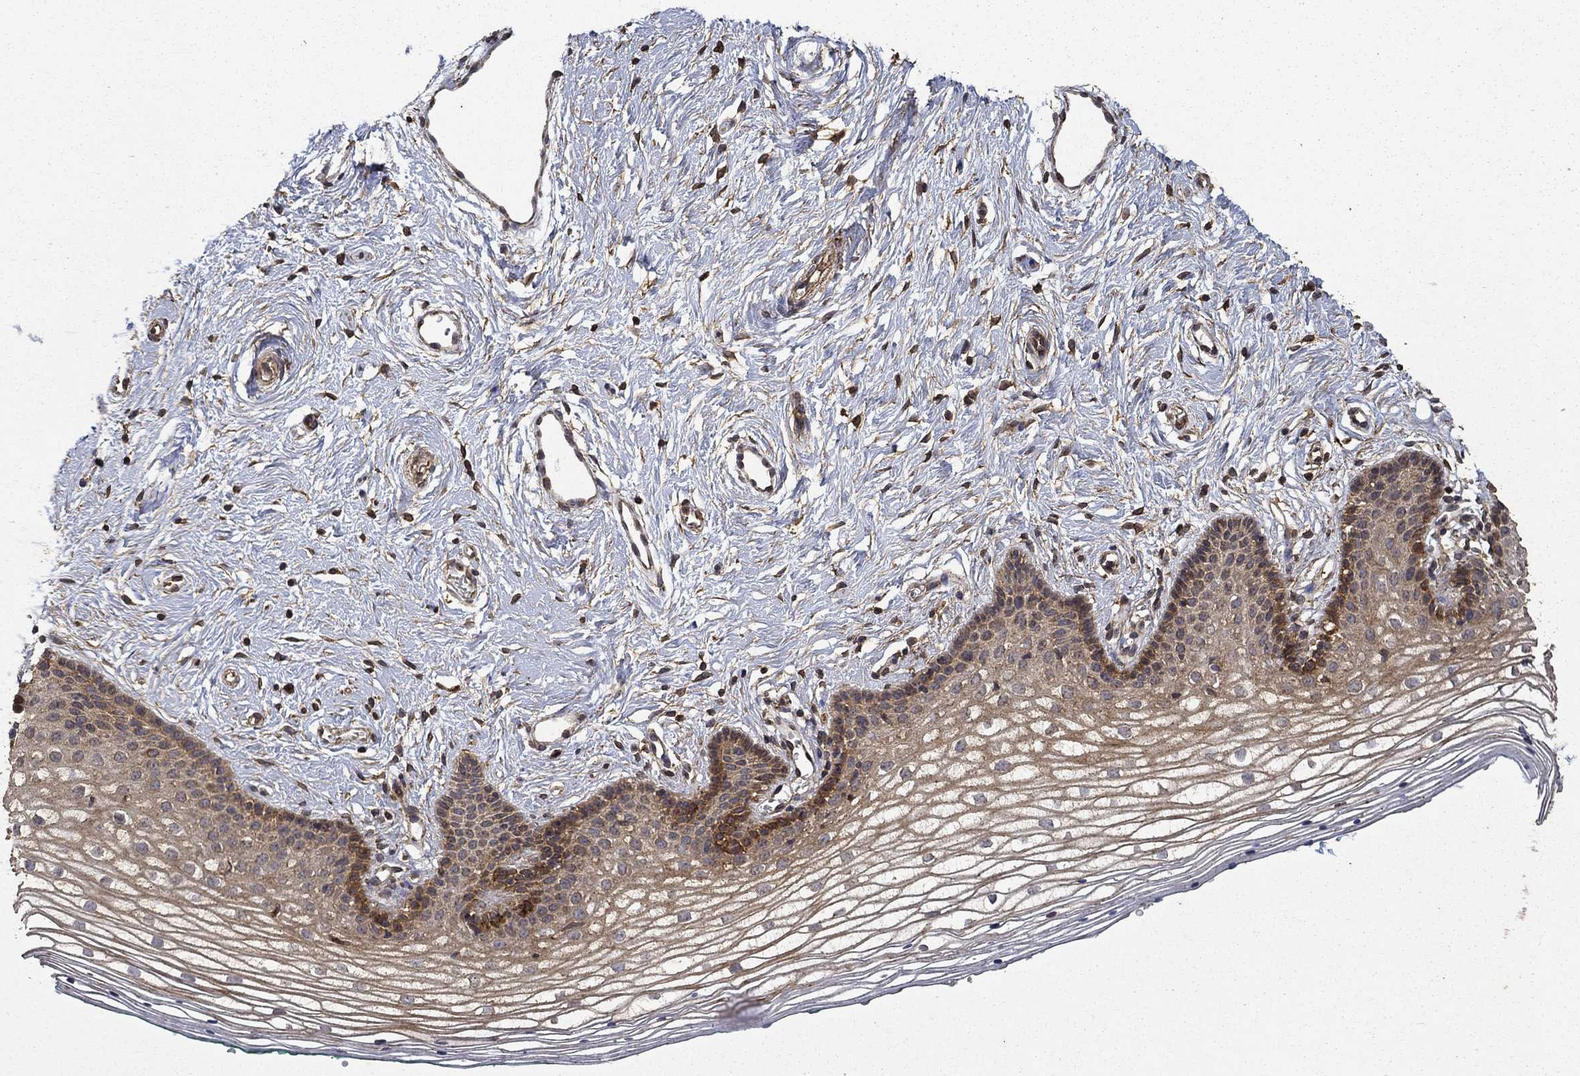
{"staining": {"intensity": "moderate", "quantity": "<25%", "location": "cytoplasmic/membranous"}, "tissue": "vagina", "cell_type": "Squamous epithelial cells", "image_type": "normal", "snomed": [{"axis": "morphology", "description": "Normal tissue, NOS"}, {"axis": "topography", "description": "Vagina"}], "caption": "Protein analysis of normal vagina reveals moderate cytoplasmic/membranous expression in approximately <25% of squamous epithelial cells. (DAB = brown stain, brightfield microscopy at high magnification).", "gene": "IFRD1", "patient": {"sex": "female", "age": 36}}